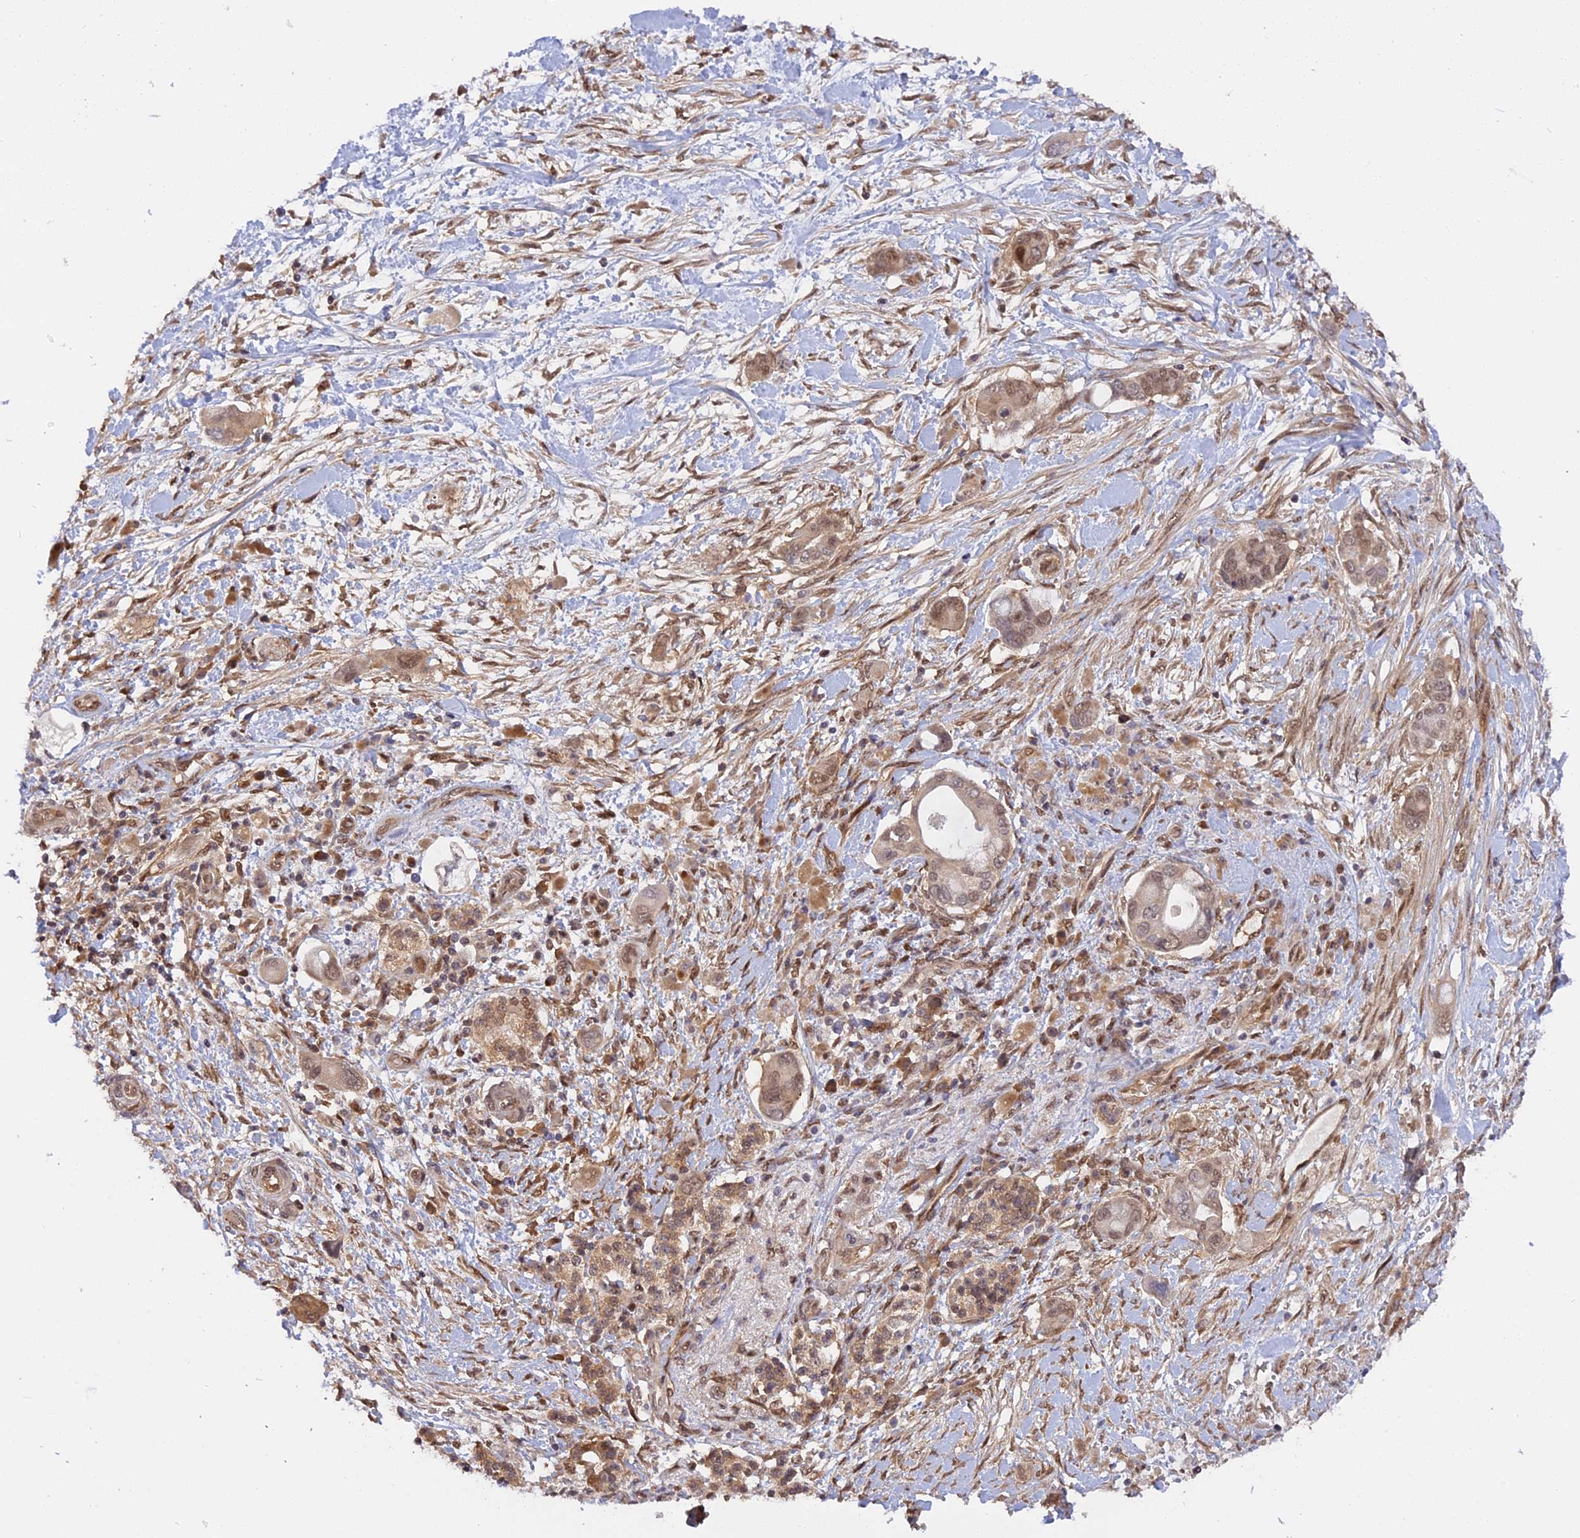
{"staining": {"intensity": "weak", "quantity": ">75%", "location": "nuclear"}, "tissue": "pancreatic cancer", "cell_type": "Tumor cells", "image_type": "cancer", "snomed": [{"axis": "morphology", "description": "Adenocarcinoma, NOS"}, {"axis": "topography", "description": "Pancreas"}], "caption": "Protein analysis of pancreatic cancer (adenocarcinoma) tissue shows weak nuclear expression in approximately >75% of tumor cells. Using DAB (brown) and hematoxylin (blue) stains, captured at high magnification using brightfield microscopy.", "gene": "ZNF428", "patient": {"sex": "male", "age": 68}}